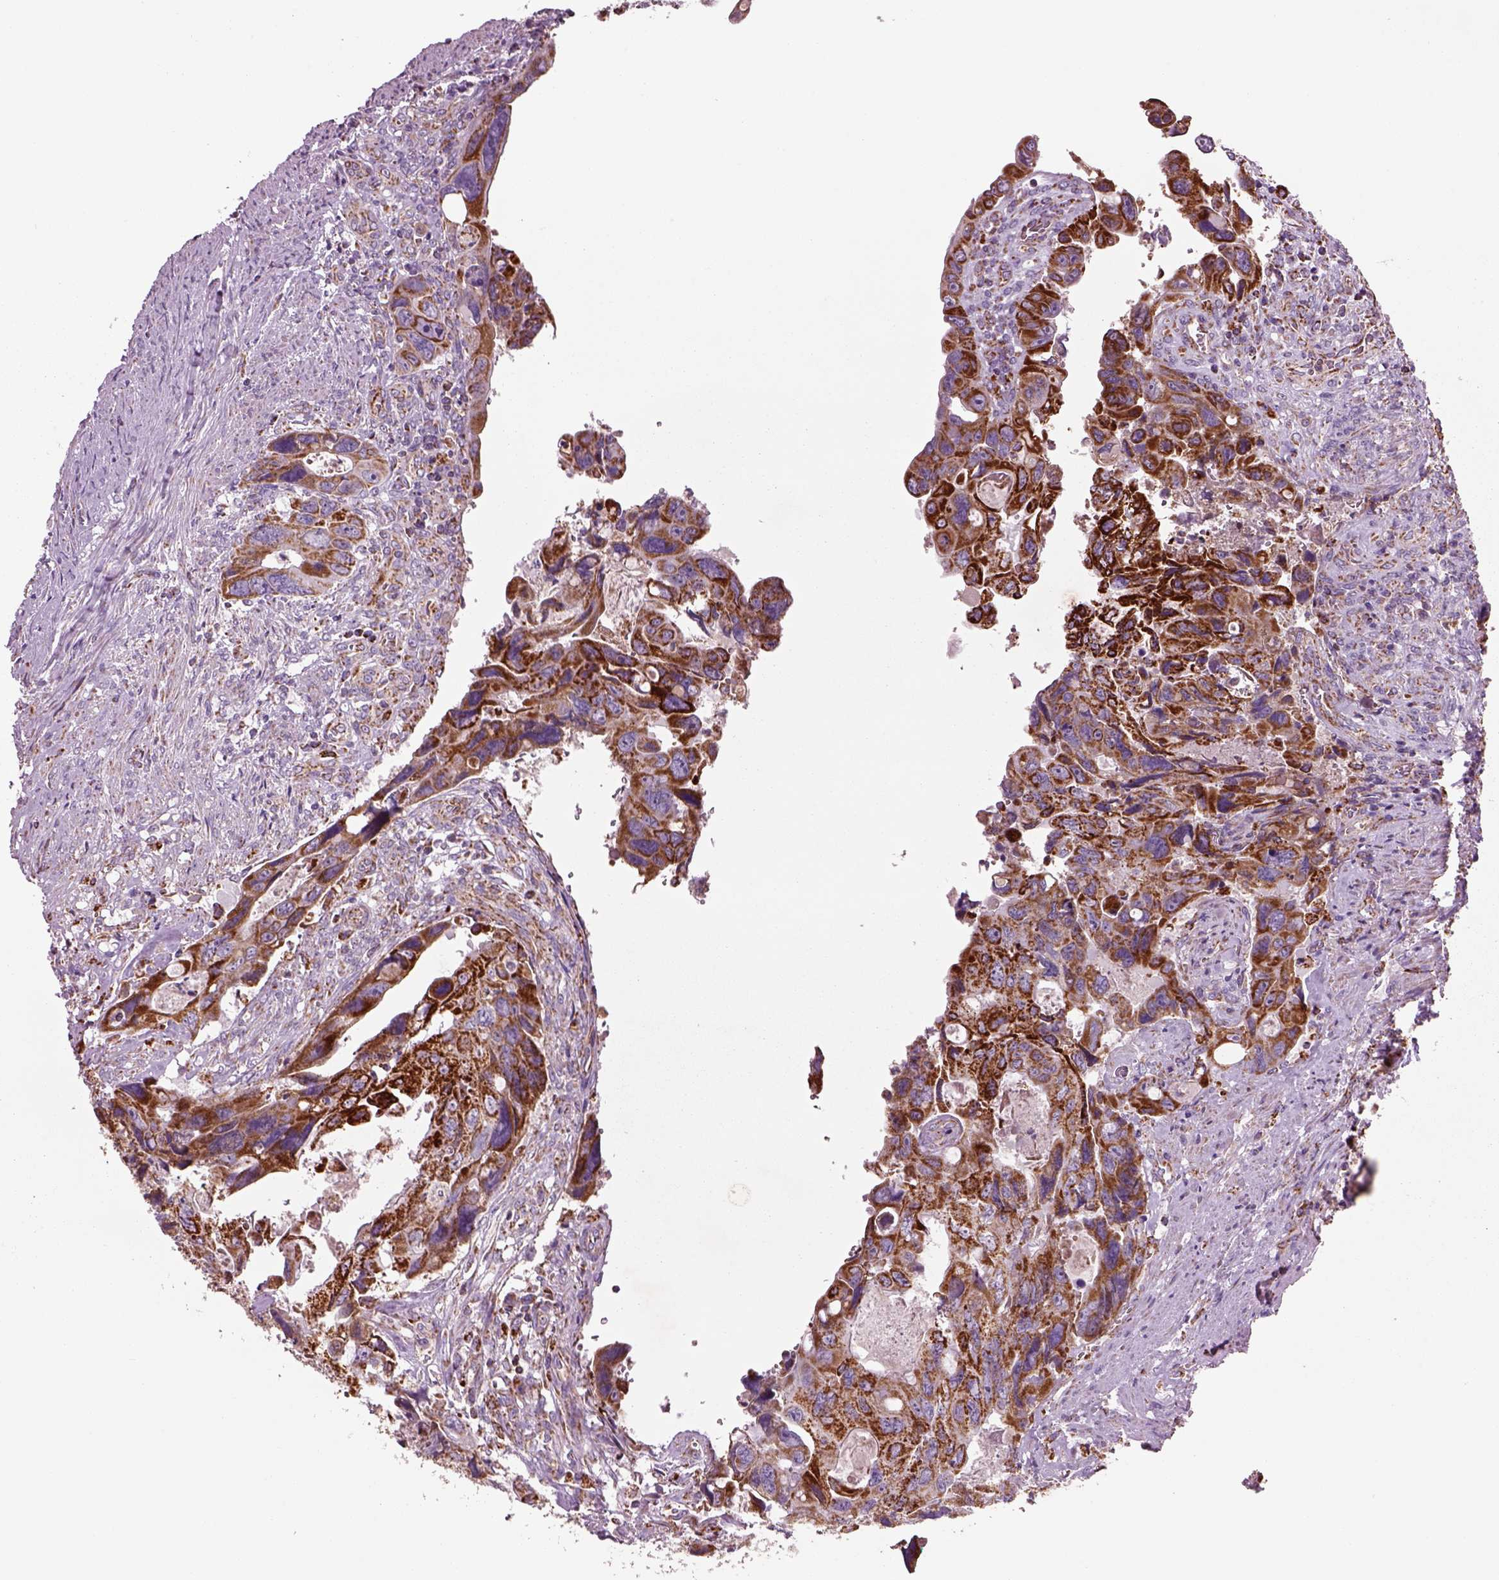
{"staining": {"intensity": "strong", "quantity": ">75%", "location": "cytoplasmic/membranous"}, "tissue": "colorectal cancer", "cell_type": "Tumor cells", "image_type": "cancer", "snomed": [{"axis": "morphology", "description": "Adenocarcinoma, NOS"}, {"axis": "topography", "description": "Rectum"}], "caption": "A high-resolution histopathology image shows IHC staining of adenocarcinoma (colorectal), which shows strong cytoplasmic/membranous expression in approximately >75% of tumor cells.", "gene": "SLC25A24", "patient": {"sex": "male", "age": 62}}